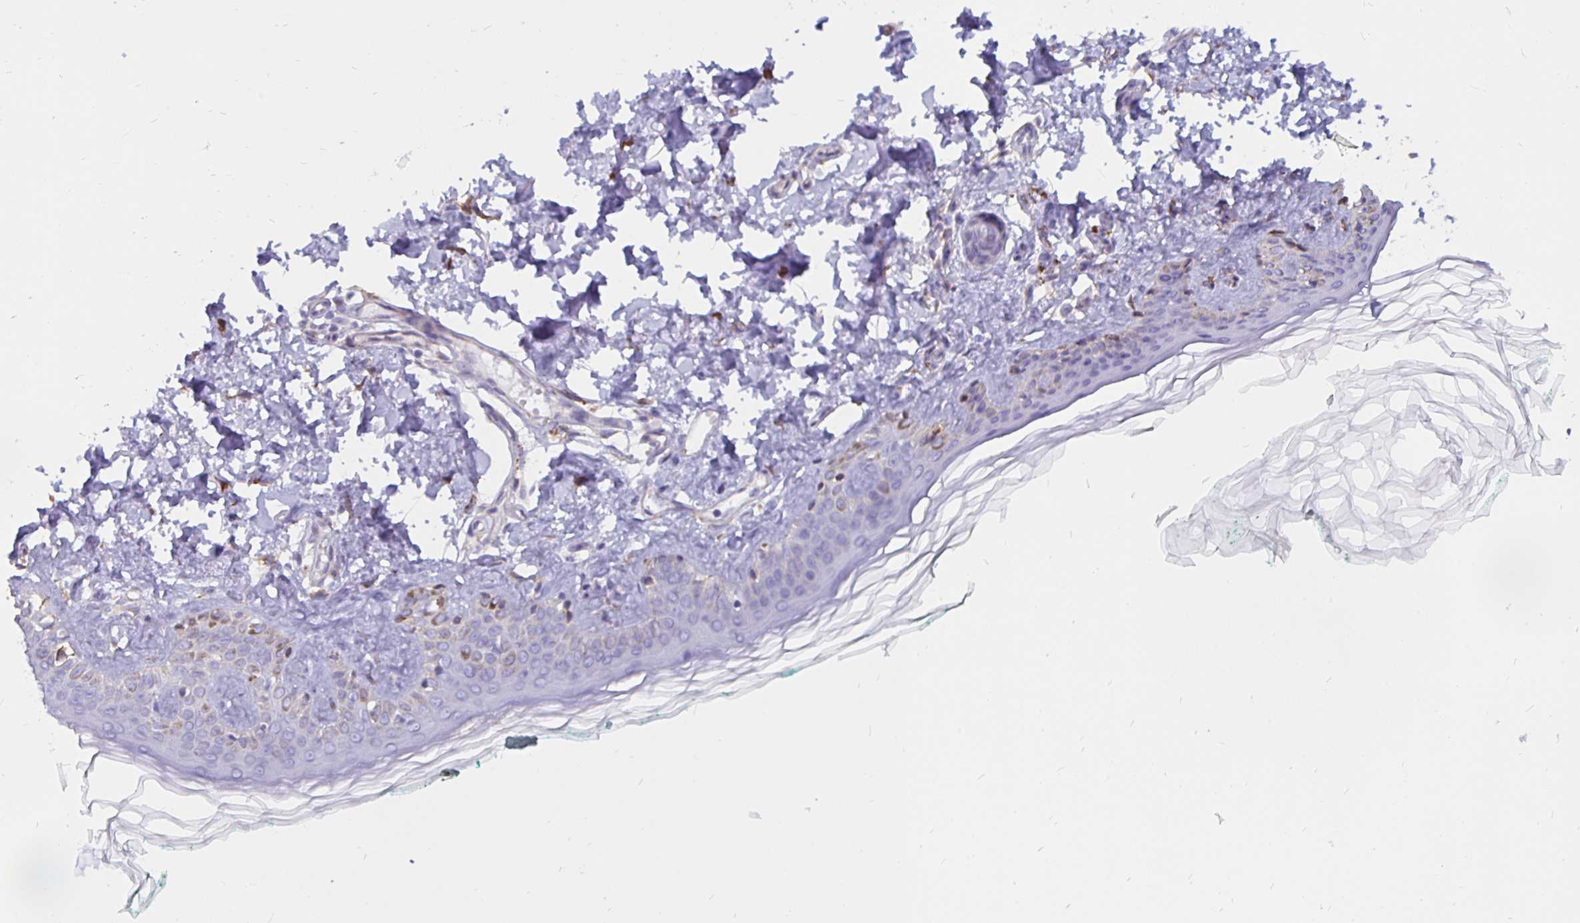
{"staining": {"intensity": "negative", "quantity": "none", "location": "none"}, "tissue": "skin", "cell_type": "Fibroblasts", "image_type": "normal", "snomed": [{"axis": "morphology", "description": "Normal tissue, NOS"}, {"axis": "topography", "description": "Skin"}, {"axis": "topography", "description": "Peripheral nerve tissue"}], "caption": "Immunohistochemistry of normal human skin displays no expression in fibroblasts.", "gene": "DNAI2", "patient": {"sex": "female", "age": 45}}